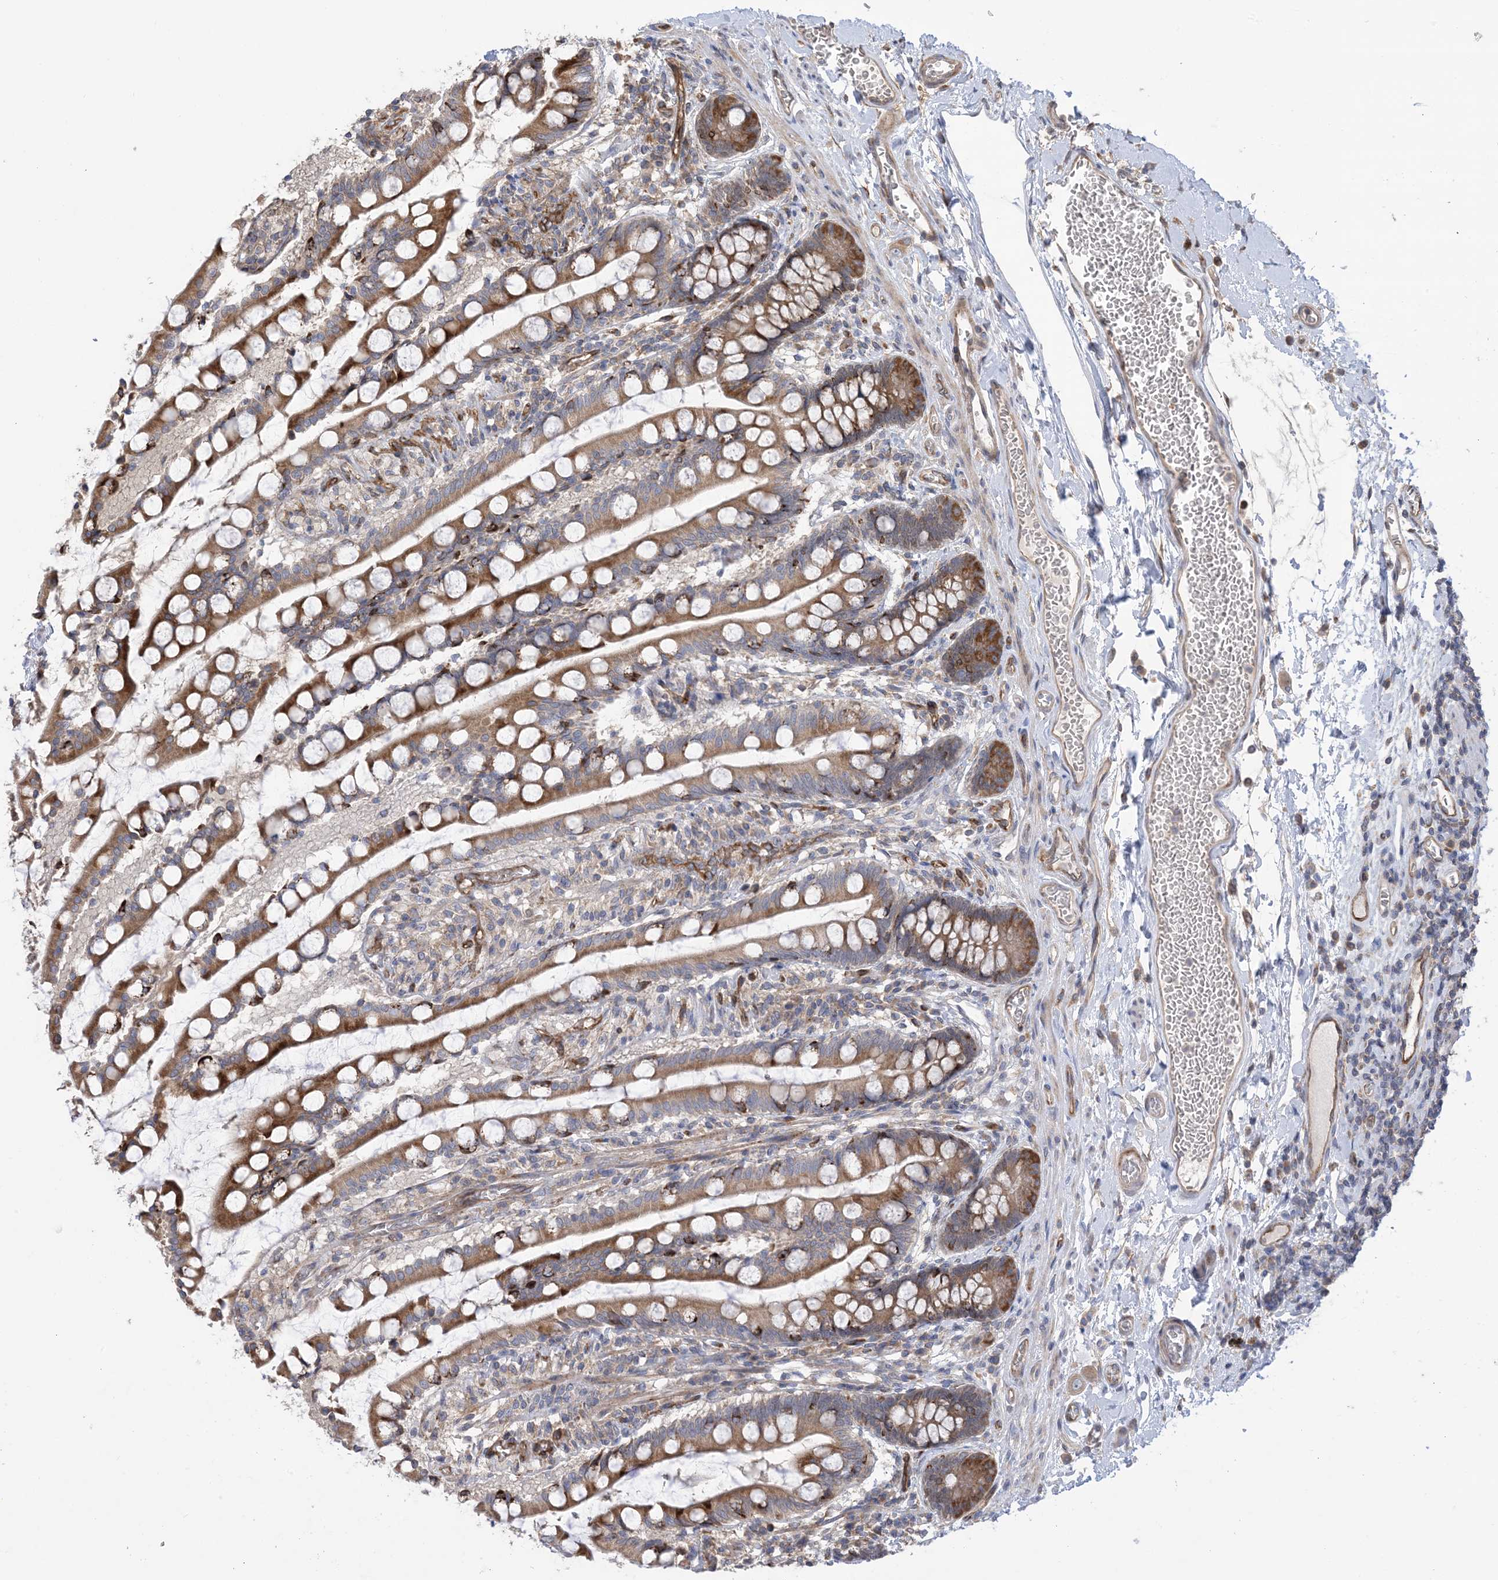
{"staining": {"intensity": "moderate", "quantity": ">75%", "location": "cytoplasmic/membranous"}, "tissue": "small intestine", "cell_type": "Glandular cells", "image_type": "normal", "snomed": [{"axis": "morphology", "description": "Normal tissue, NOS"}, {"axis": "topography", "description": "Small intestine"}], "caption": "A brown stain labels moderate cytoplasmic/membranous expression of a protein in glandular cells of normal human small intestine.", "gene": "CLEC16A", "patient": {"sex": "male", "age": 52}}